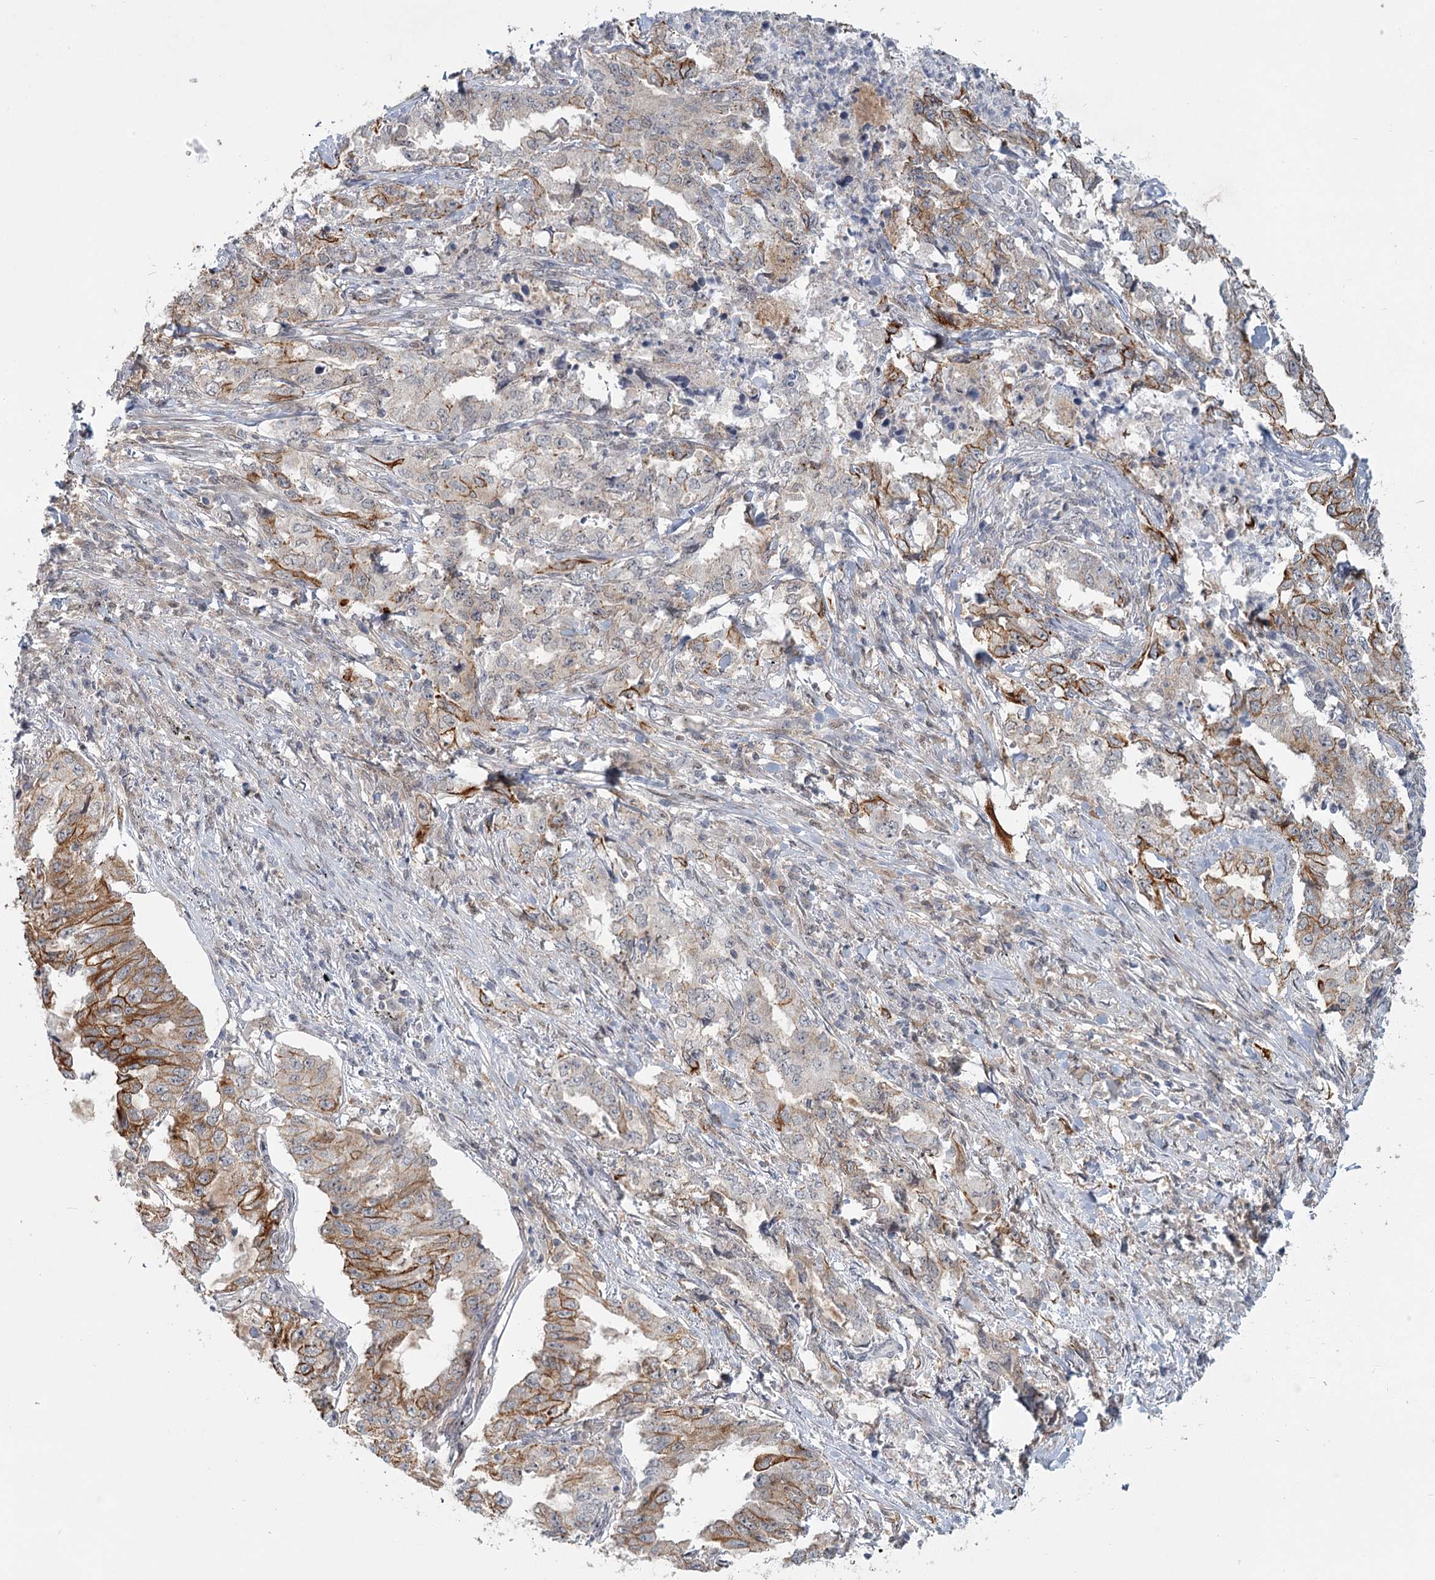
{"staining": {"intensity": "moderate", "quantity": "25%-75%", "location": "cytoplasmic/membranous"}, "tissue": "lung cancer", "cell_type": "Tumor cells", "image_type": "cancer", "snomed": [{"axis": "morphology", "description": "Adenocarcinoma, NOS"}, {"axis": "topography", "description": "Lung"}], "caption": "Immunohistochemistry micrograph of neoplastic tissue: lung cancer stained using IHC shows medium levels of moderate protein expression localized specifically in the cytoplasmic/membranous of tumor cells, appearing as a cytoplasmic/membranous brown color.", "gene": "TMEM70", "patient": {"sex": "female", "age": 51}}